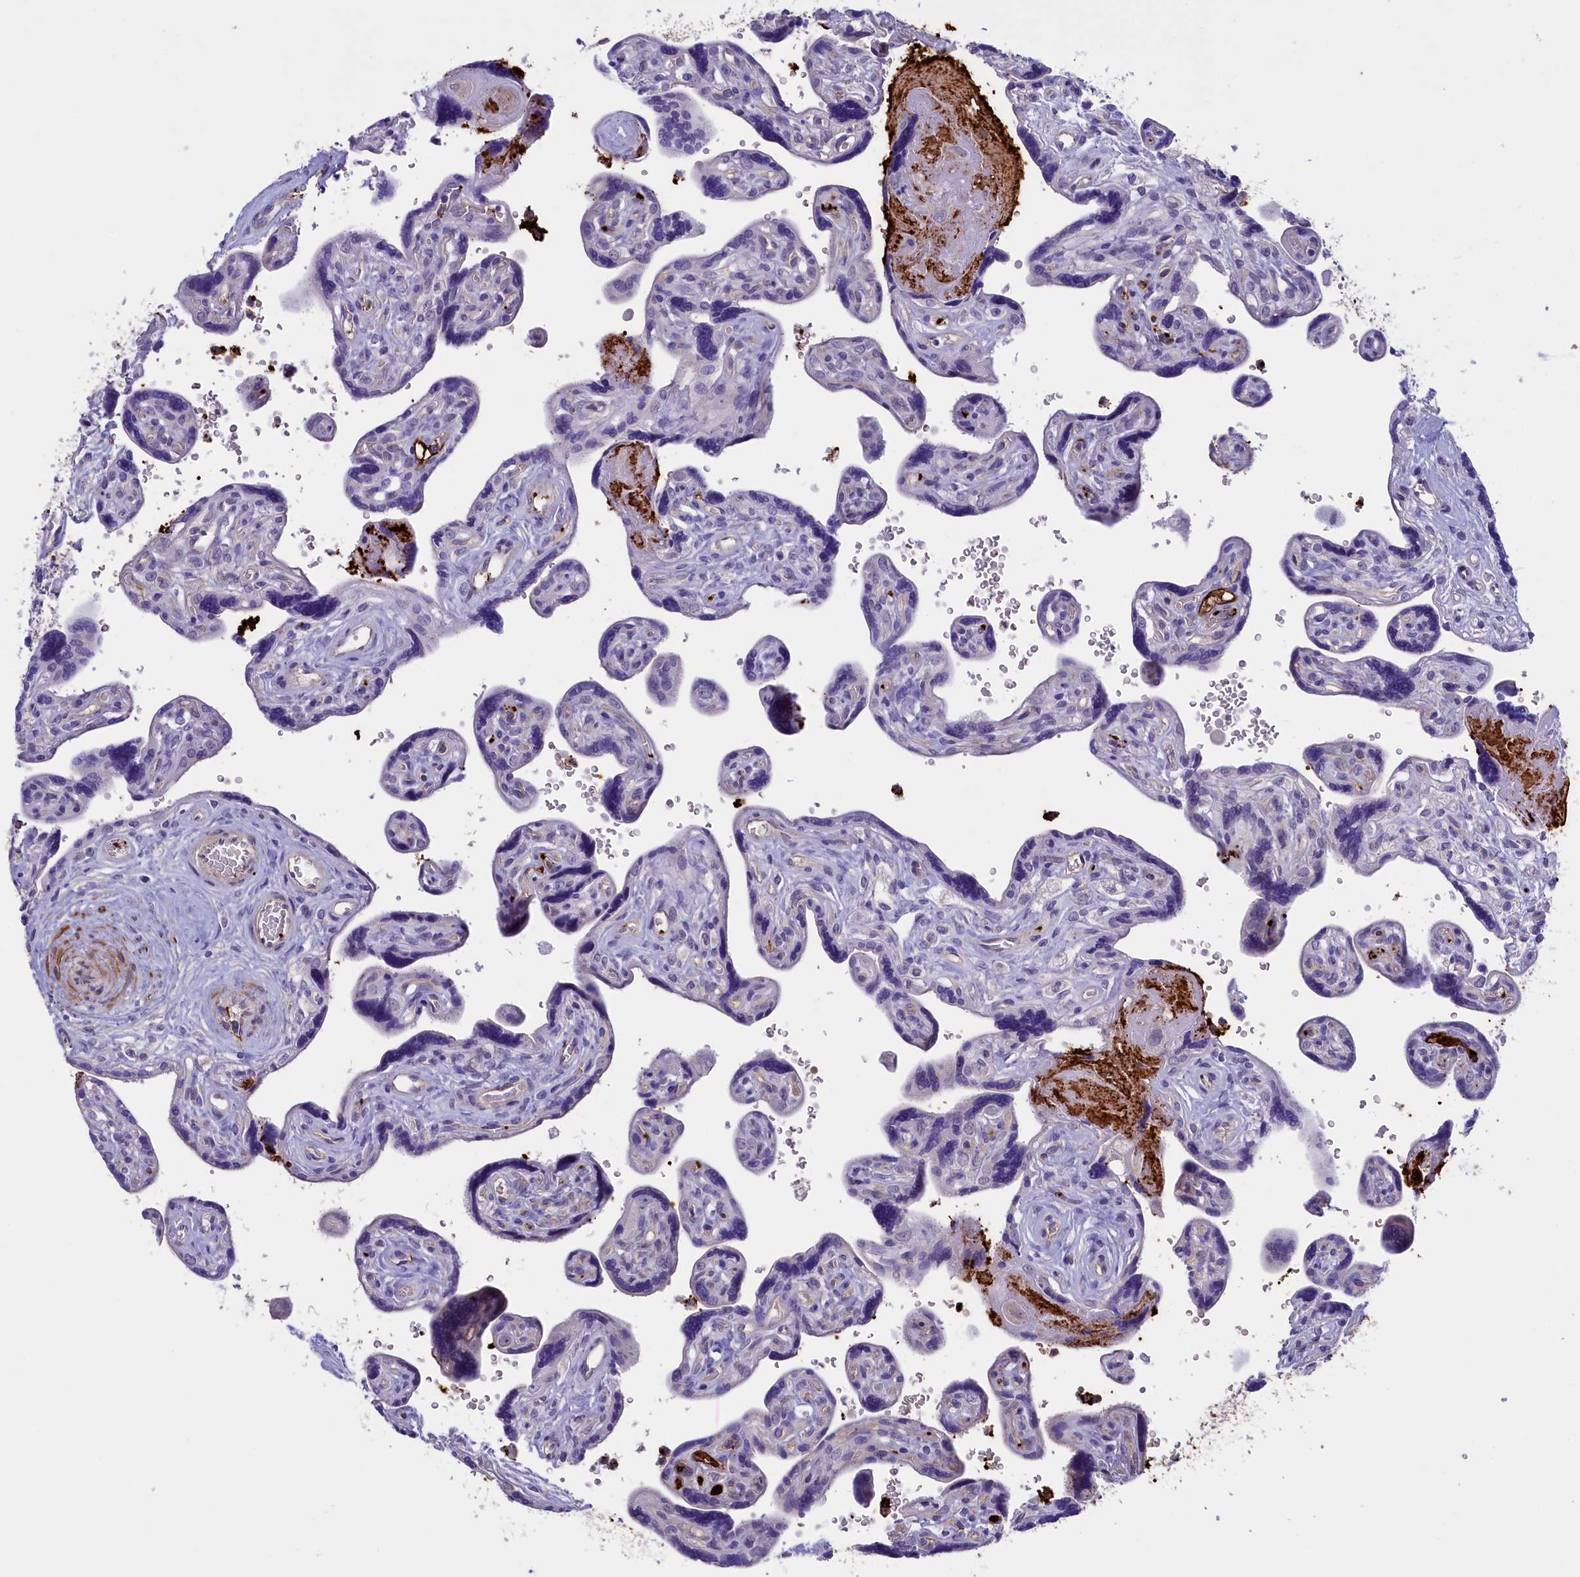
{"staining": {"intensity": "negative", "quantity": "none", "location": "none"}, "tissue": "placenta", "cell_type": "Trophoblastic cells", "image_type": "normal", "snomed": [{"axis": "morphology", "description": "Normal tissue, NOS"}, {"axis": "topography", "description": "Placenta"}], "caption": "The histopathology image demonstrates no significant positivity in trophoblastic cells of placenta.", "gene": "HEATR3", "patient": {"sex": "female", "age": 39}}